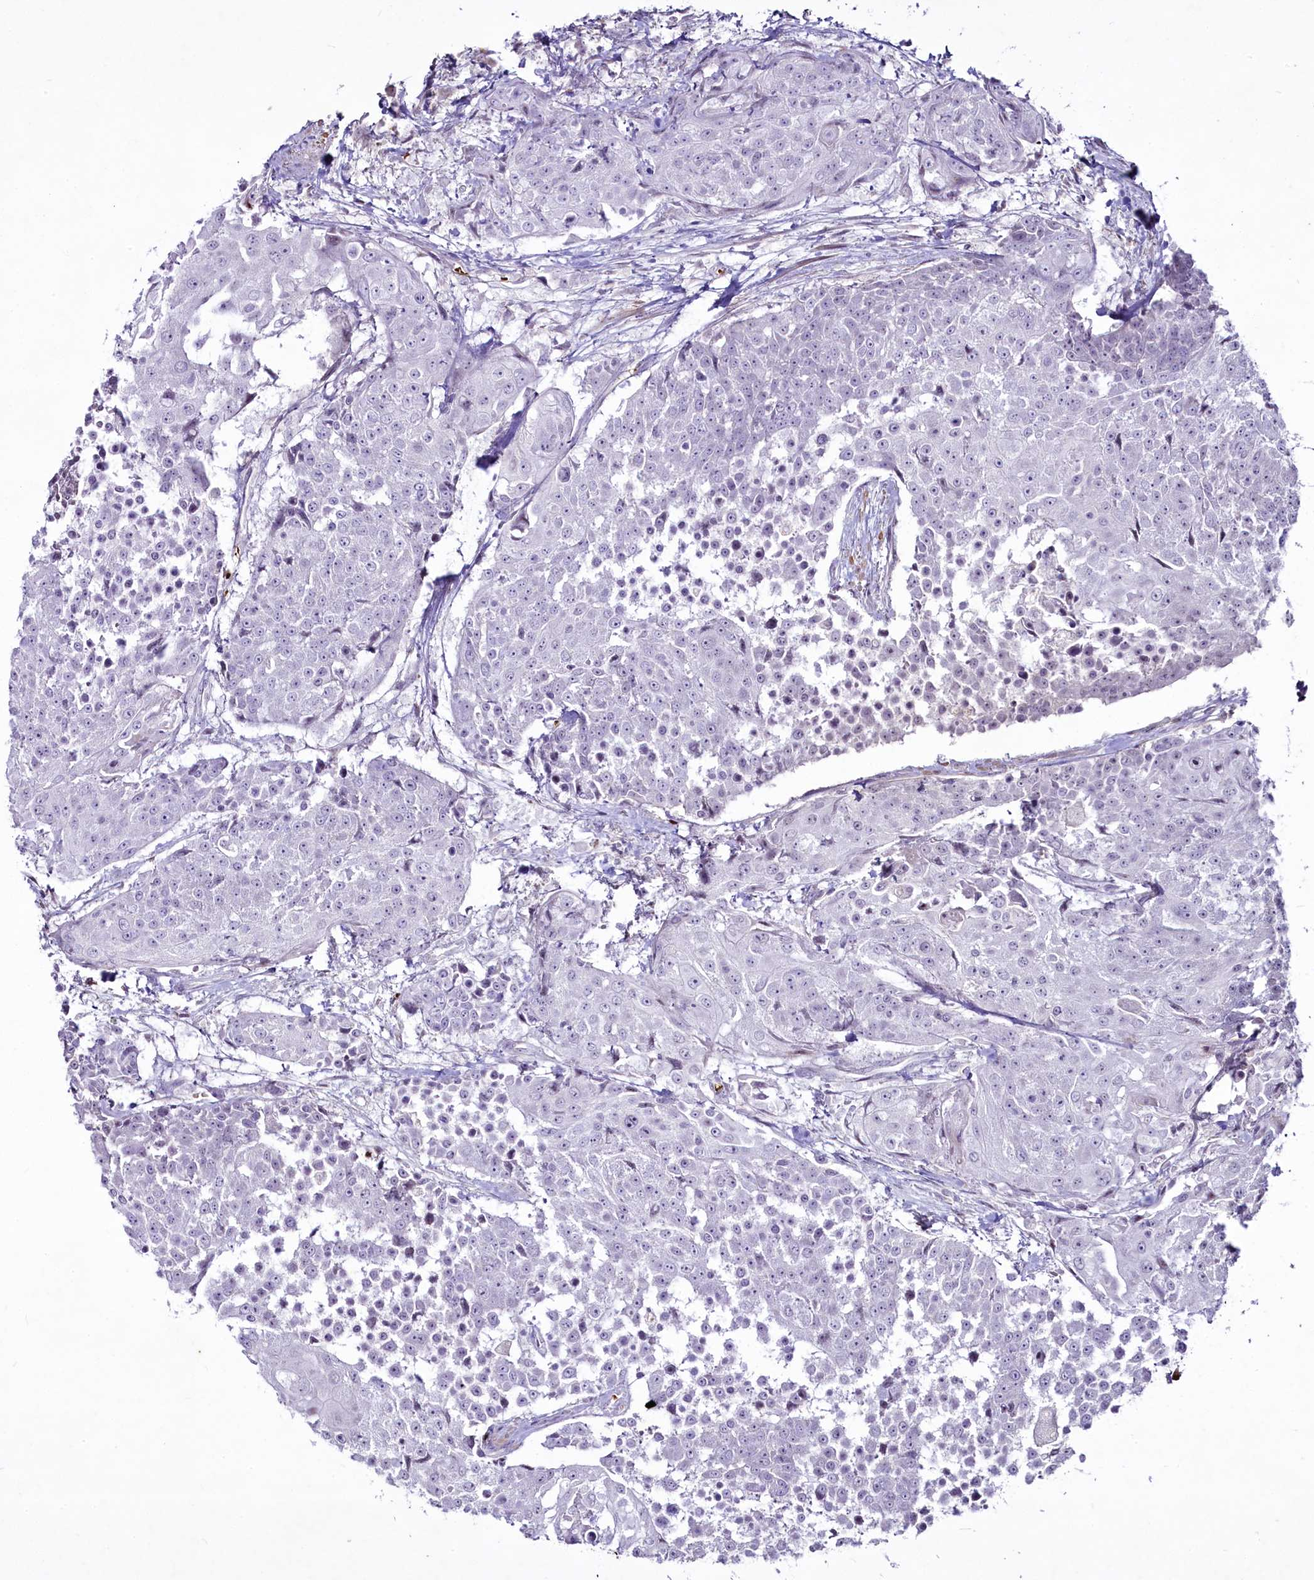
{"staining": {"intensity": "negative", "quantity": "none", "location": "none"}, "tissue": "urothelial cancer", "cell_type": "Tumor cells", "image_type": "cancer", "snomed": [{"axis": "morphology", "description": "Urothelial carcinoma, High grade"}, {"axis": "topography", "description": "Urinary bladder"}], "caption": "Immunohistochemistry (IHC) photomicrograph of neoplastic tissue: urothelial cancer stained with DAB shows no significant protein positivity in tumor cells.", "gene": "SUSD3", "patient": {"sex": "female", "age": 63}}